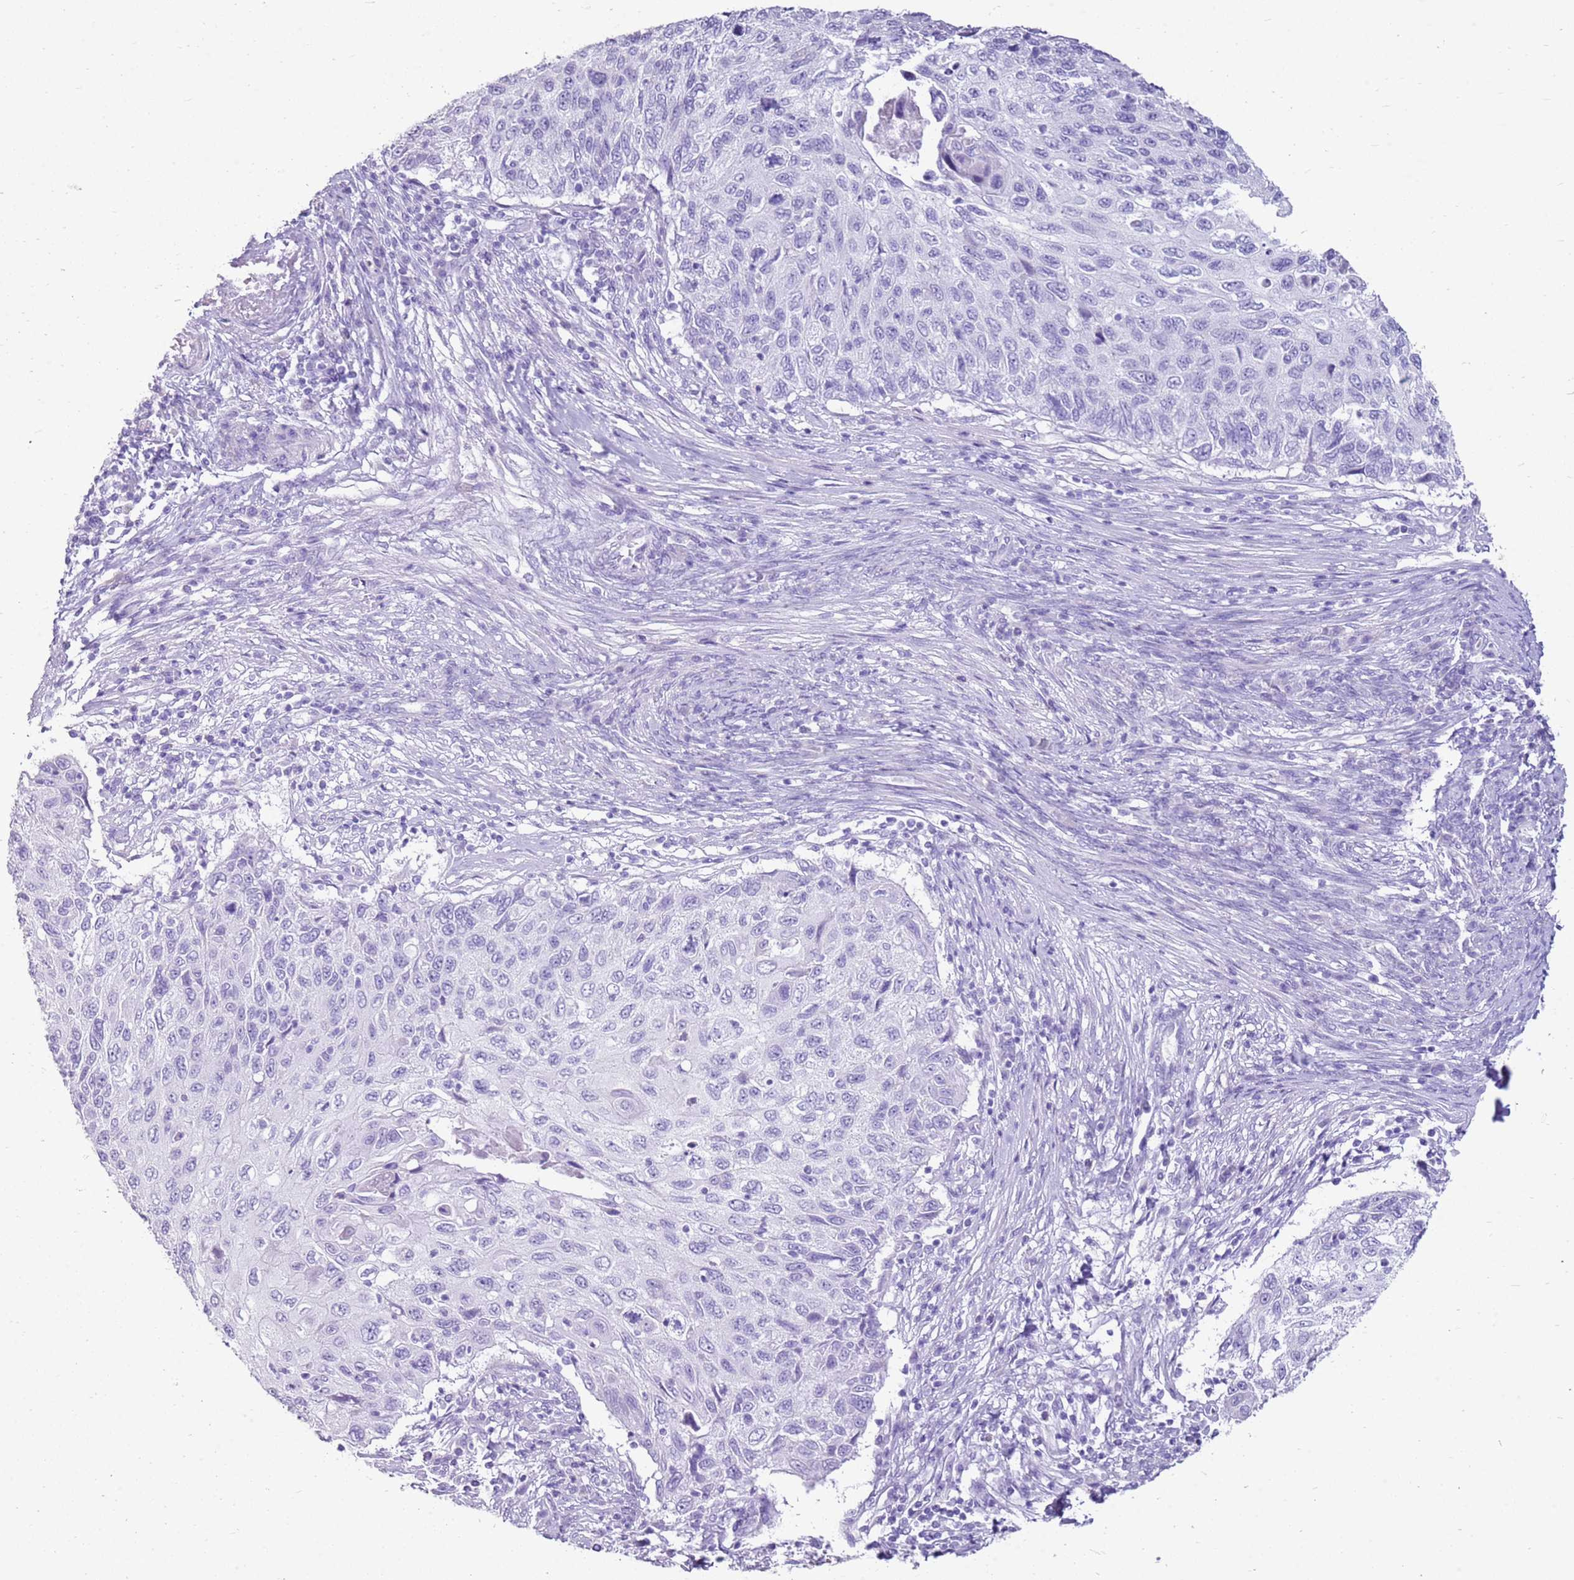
{"staining": {"intensity": "negative", "quantity": "none", "location": "none"}, "tissue": "cervical cancer", "cell_type": "Tumor cells", "image_type": "cancer", "snomed": [{"axis": "morphology", "description": "Squamous cell carcinoma, NOS"}, {"axis": "topography", "description": "Cervix"}], "caption": "IHC micrograph of neoplastic tissue: squamous cell carcinoma (cervical) stained with DAB (3,3'-diaminobenzidine) reveals no significant protein positivity in tumor cells. (Immunohistochemistry (ihc), brightfield microscopy, high magnification).", "gene": "CA8", "patient": {"sex": "female", "age": 70}}